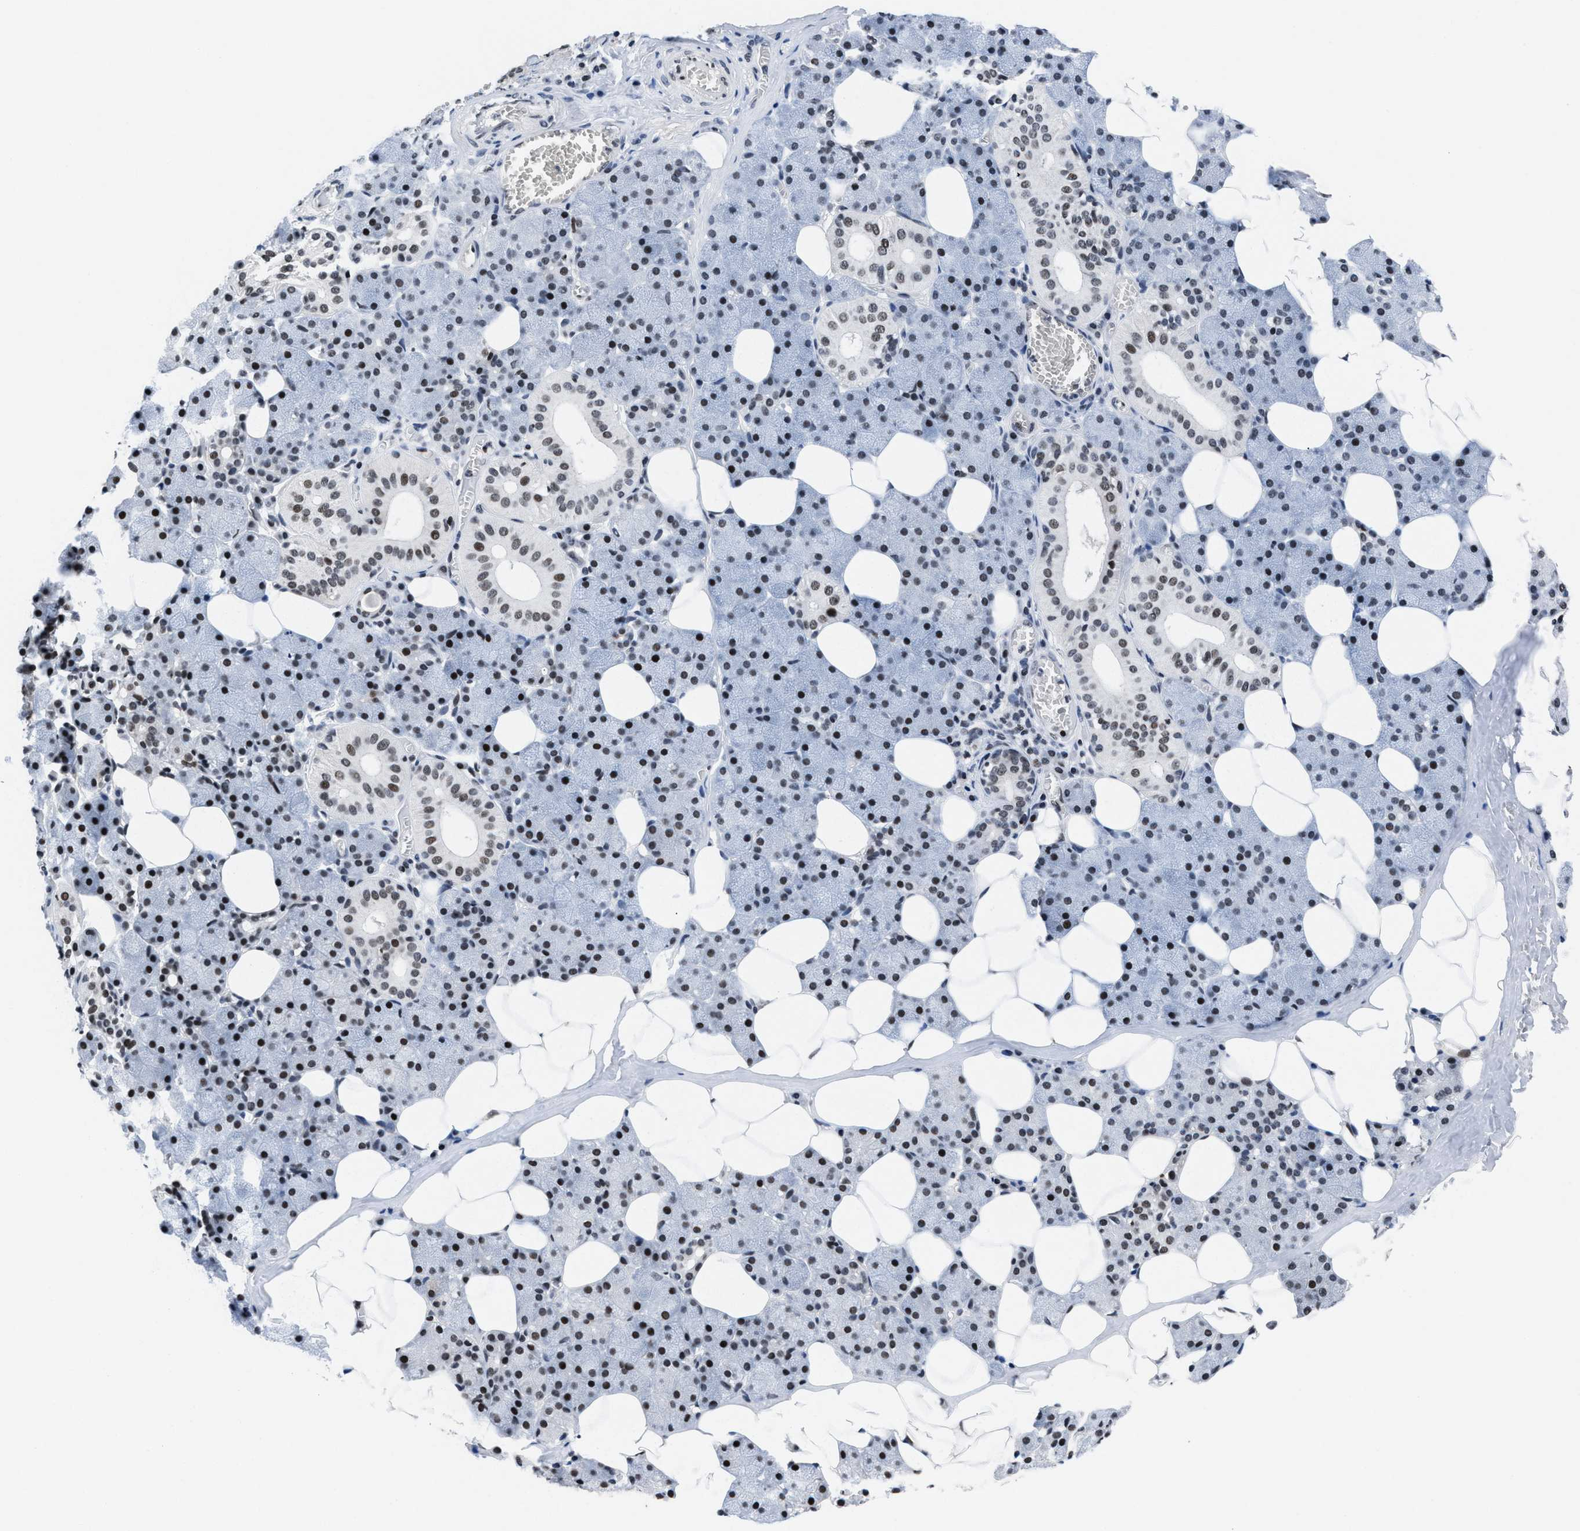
{"staining": {"intensity": "moderate", "quantity": ">75%", "location": "nuclear"}, "tissue": "salivary gland", "cell_type": "Glandular cells", "image_type": "normal", "snomed": [{"axis": "morphology", "description": "Normal tissue, NOS"}, {"axis": "topography", "description": "Salivary gland"}], "caption": "Protein analysis of normal salivary gland exhibits moderate nuclear positivity in about >75% of glandular cells. The protein of interest is stained brown, and the nuclei are stained in blue (DAB (3,3'-diaminobenzidine) IHC with brightfield microscopy, high magnification).", "gene": "WDR81", "patient": {"sex": "female", "age": 33}}